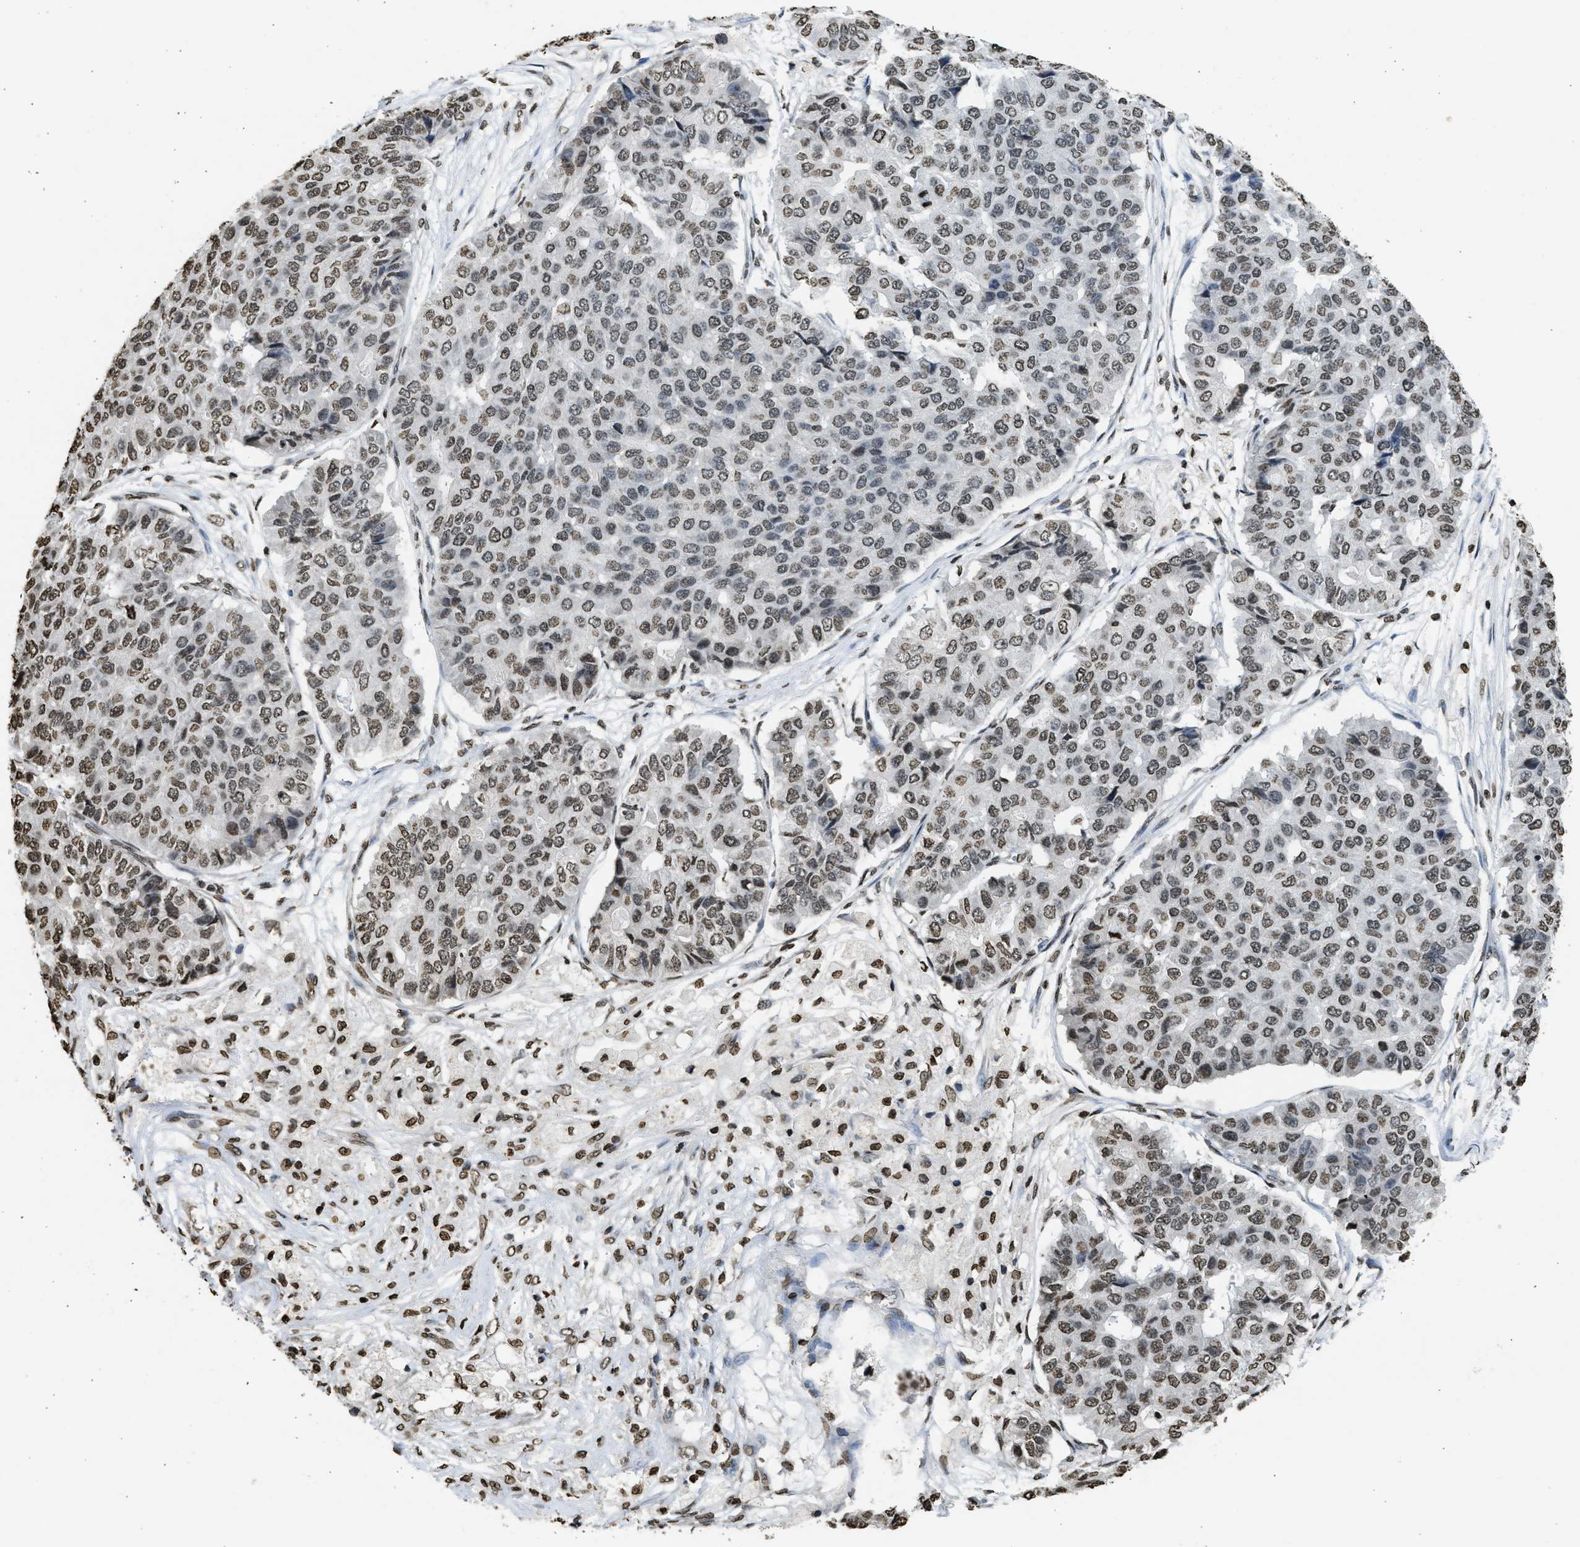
{"staining": {"intensity": "moderate", "quantity": "25%-75%", "location": "nuclear"}, "tissue": "pancreatic cancer", "cell_type": "Tumor cells", "image_type": "cancer", "snomed": [{"axis": "morphology", "description": "Adenocarcinoma, NOS"}, {"axis": "topography", "description": "Pancreas"}], "caption": "Adenocarcinoma (pancreatic) stained for a protein (brown) demonstrates moderate nuclear positive expression in approximately 25%-75% of tumor cells.", "gene": "RRAGC", "patient": {"sex": "male", "age": 50}}